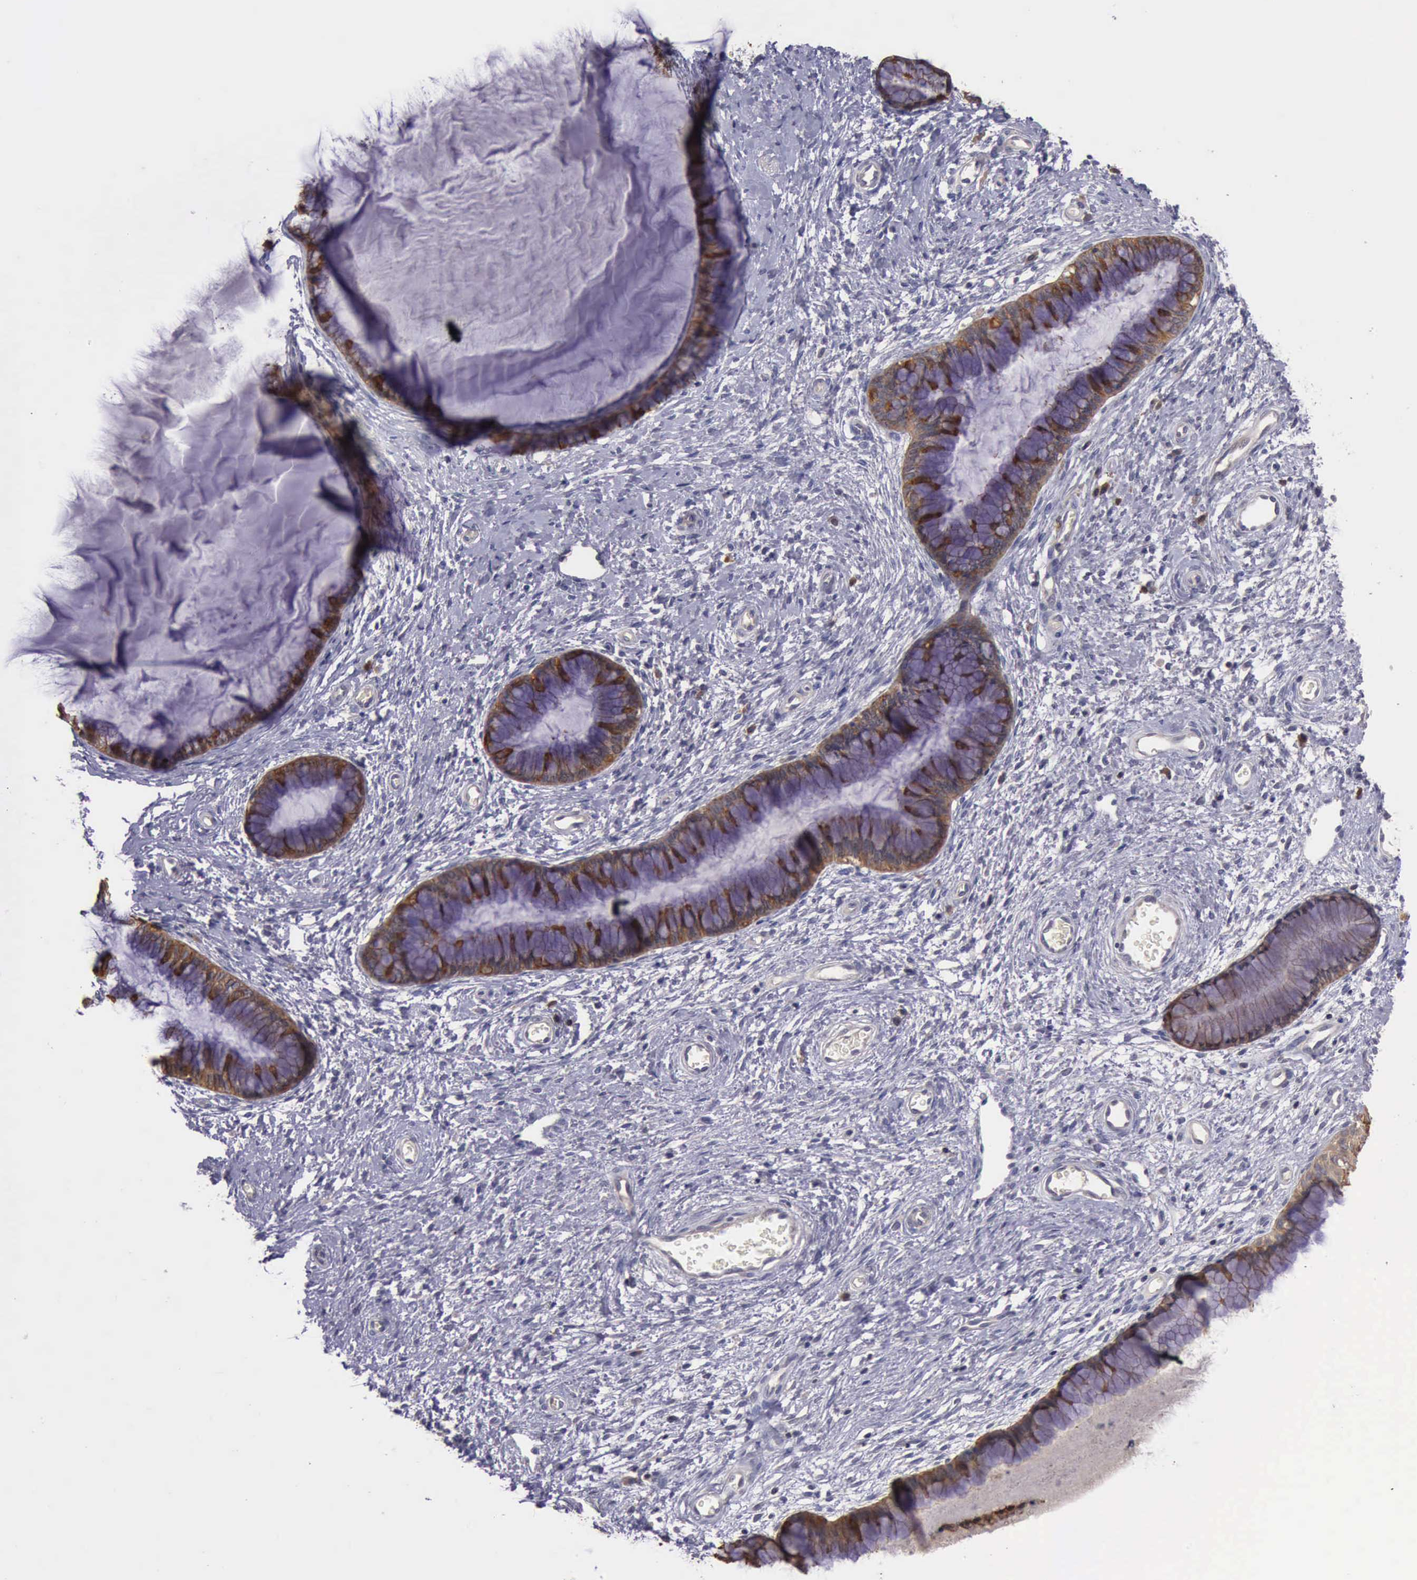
{"staining": {"intensity": "moderate", "quantity": ">75%", "location": "cytoplasmic/membranous"}, "tissue": "cervix", "cell_type": "Glandular cells", "image_type": "normal", "snomed": [{"axis": "morphology", "description": "Normal tissue, NOS"}, {"axis": "topography", "description": "Cervix"}], "caption": "DAB immunohistochemical staining of unremarkable cervix demonstrates moderate cytoplasmic/membranous protein positivity in about >75% of glandular cells. The staining was performed using DAB, with brown indicating positive protein expression. Nuclei are stained blue with hematoxylin.", "gene": "RAB39B", "patient": {"sex": "female", "age": 27}}